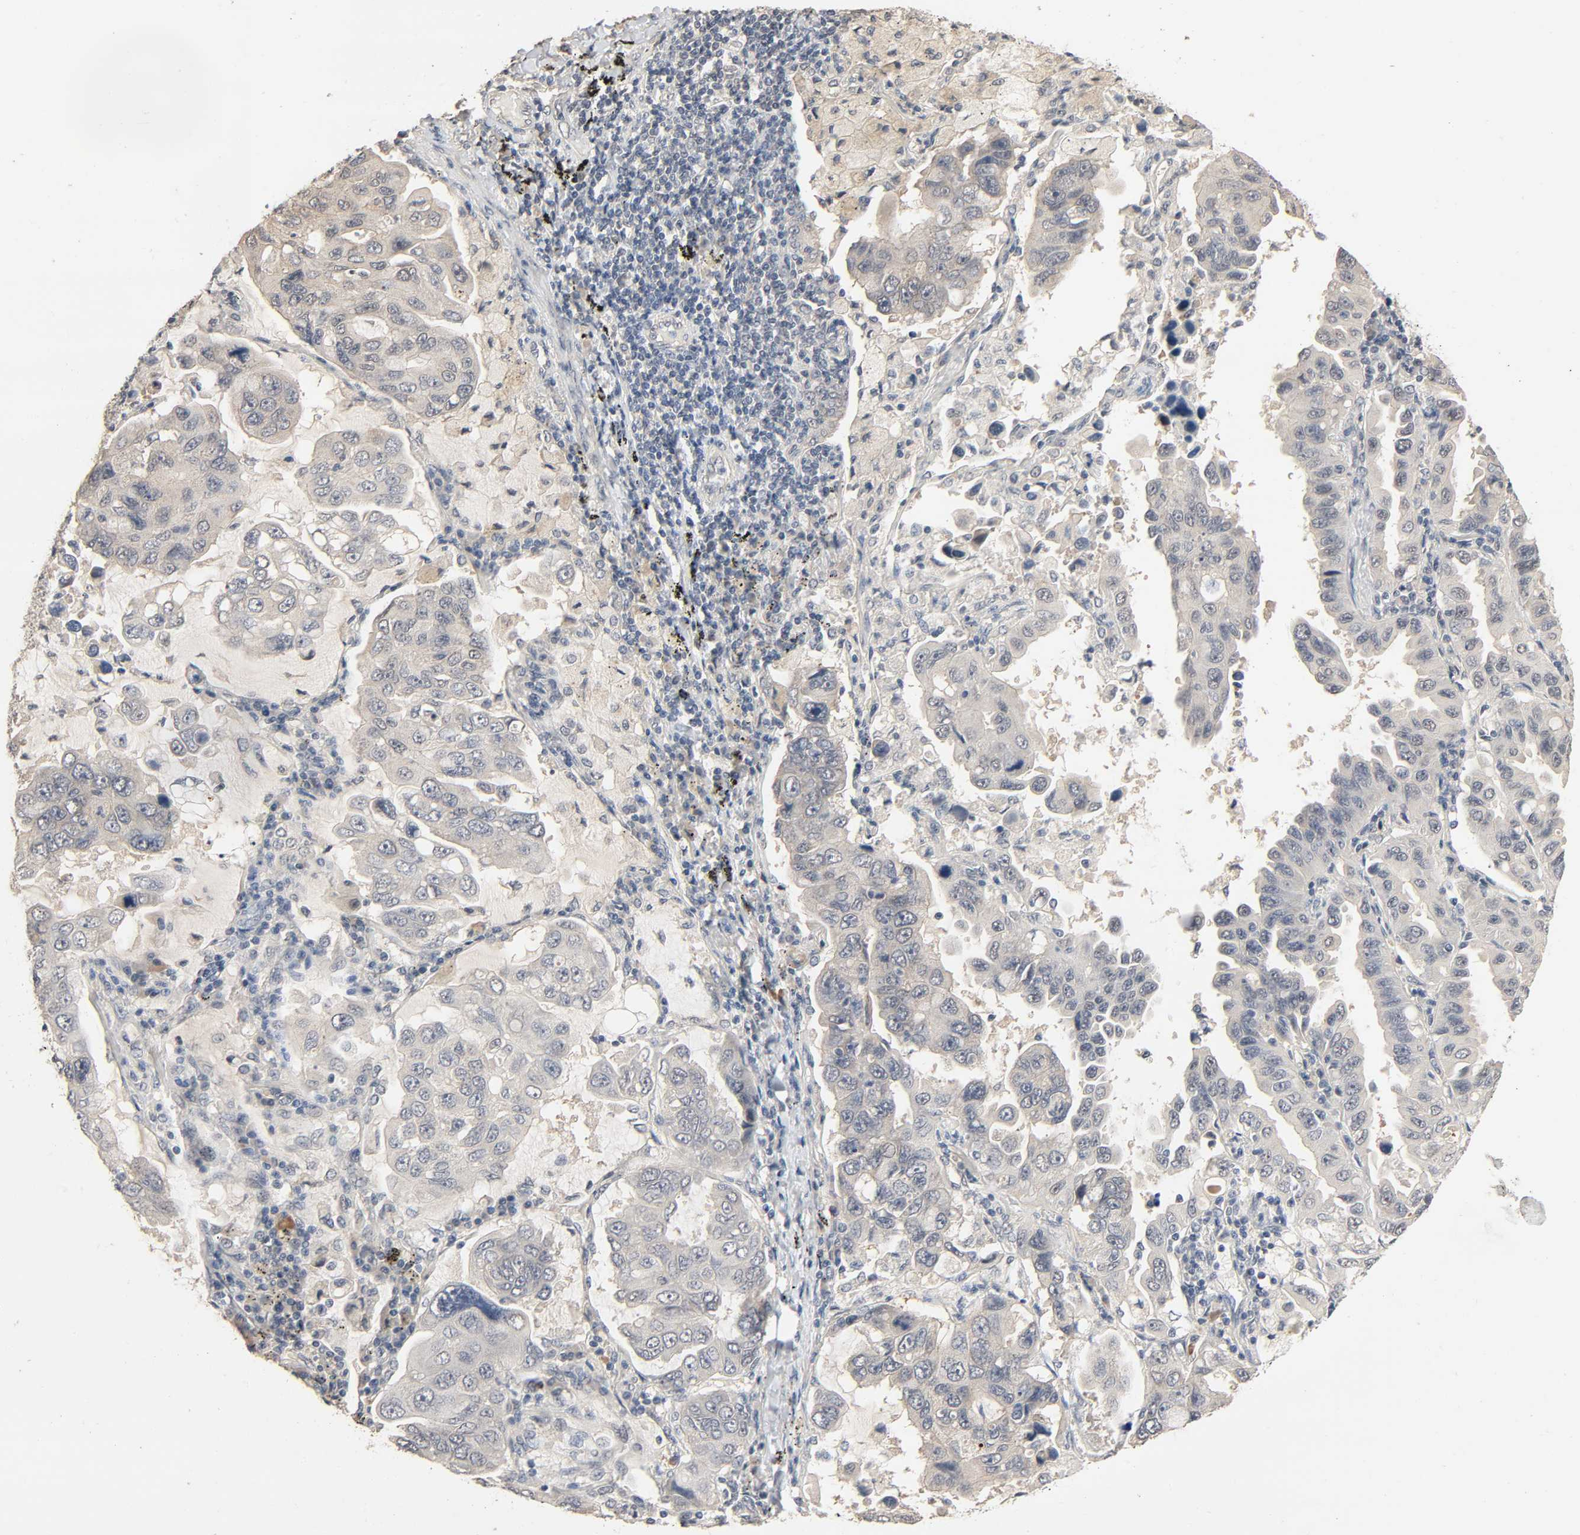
{"staining": {"intensity": "negative", "quantity": "none", "location": "none"}, "tissue": "lung cancer", "cell_type": "Tumor cells", "image_type": "cancer", "snomed": [{"axis": "morphology", "description": "Adenocarcinoma, NOS"}, {"axis": "topography", "description": "Lung"}], "caption": "A histopathology image of adenocarcinoma (lung) stained for a protein shows no brown staining in tumor cells. (DAB immunohistochemistry, high magnification).", "gene": "MAGEA8", "patient": {"sex": "male", "age": 64}}